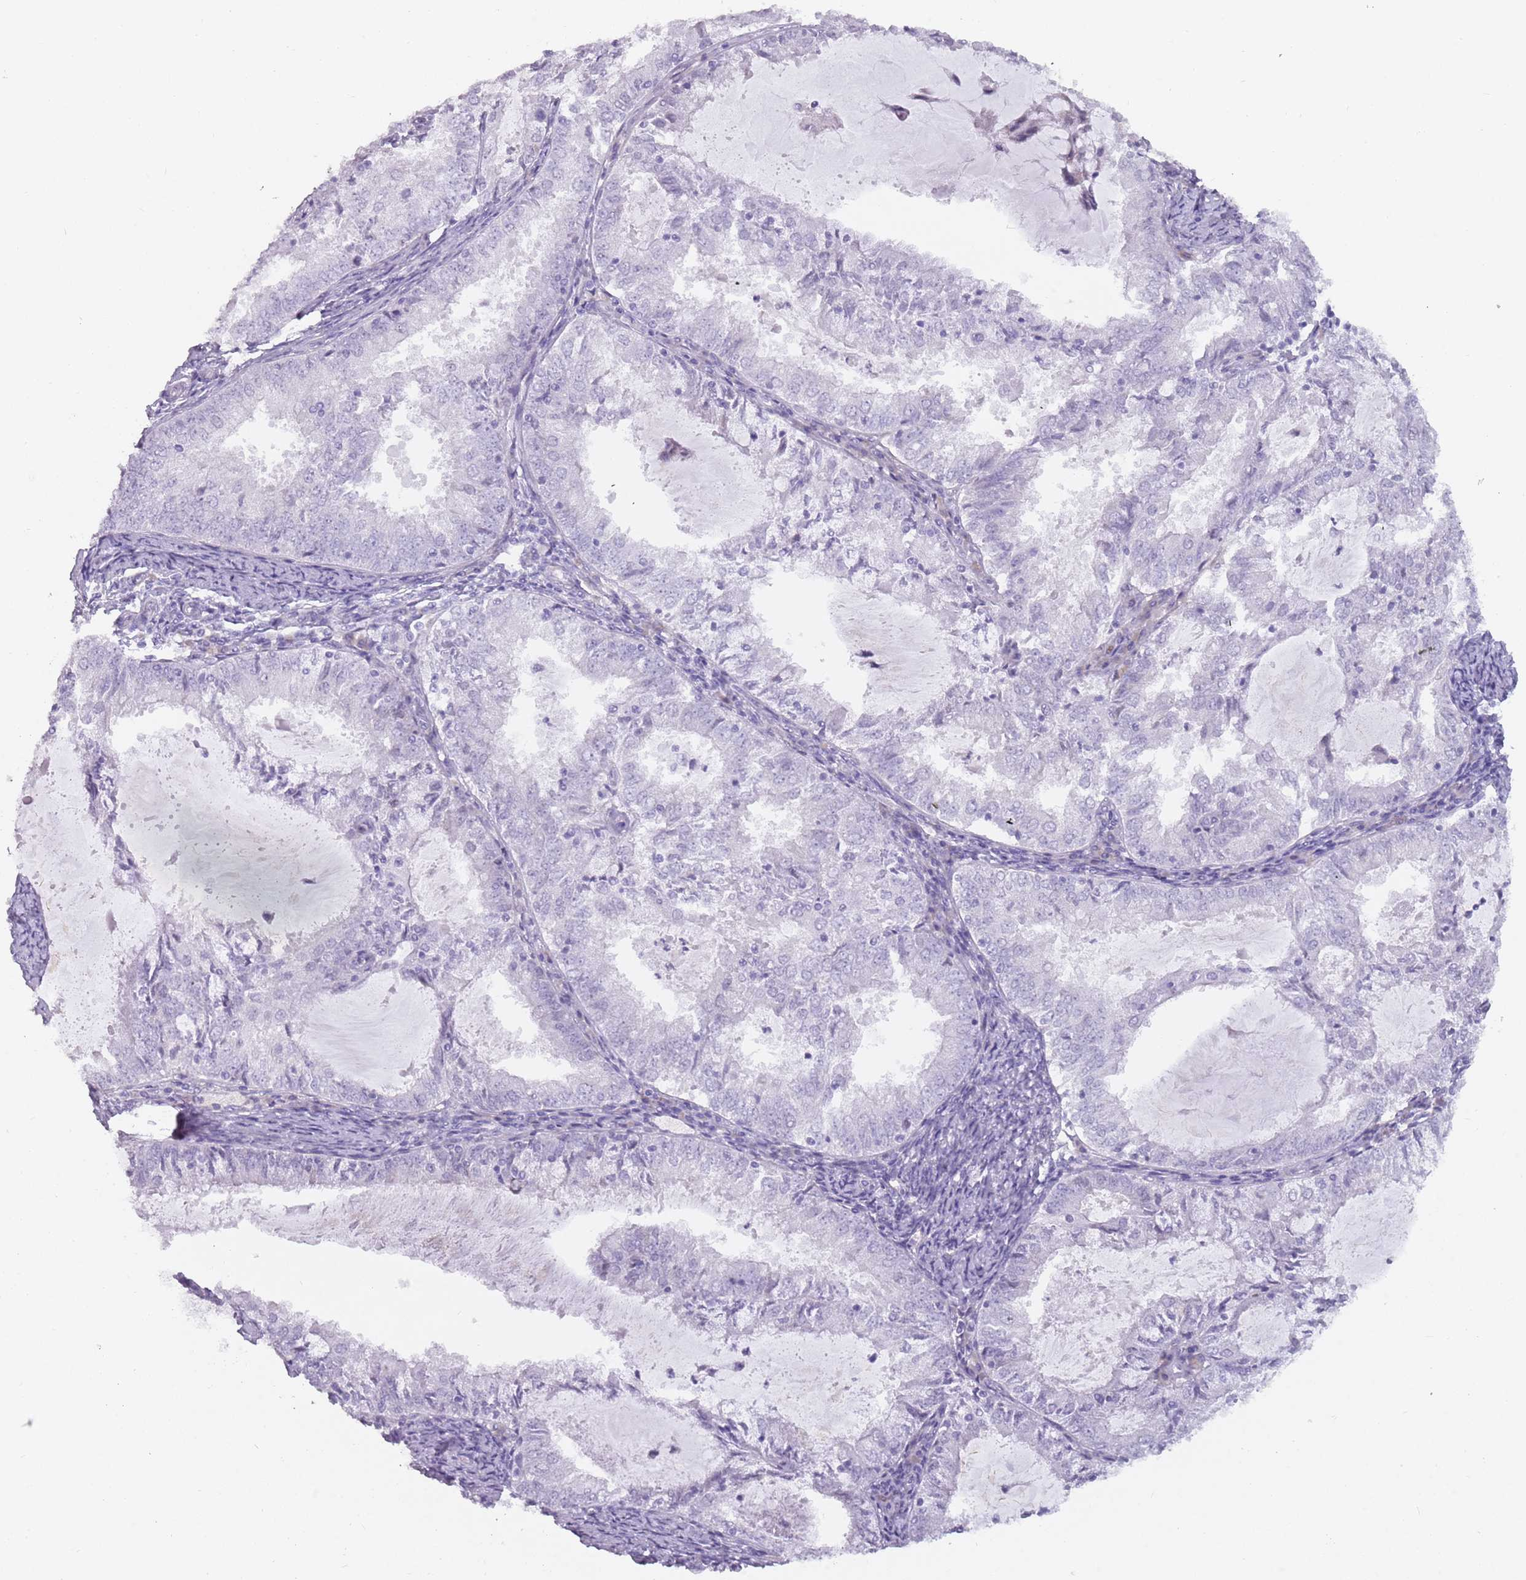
{"staining": {"intensity": "negative", "quantity": "none", "location": "none"}, "tissue": "endometrial cancer", "cell_type": "Tumor cells", "image_type": "cancer", "snomed": [{"axis": "morphology", "description": "Adenocarcinoma, NOS"}, {"axis": "topography", "description": "Endometrium"}], "caption": "Endometrial cancer (adenocarcinoma) was stained to show a protein in brown. There is no significant staining in tumor cells.", "gene": "DDX4", "patient": {"sex": "female", "age": 57}}